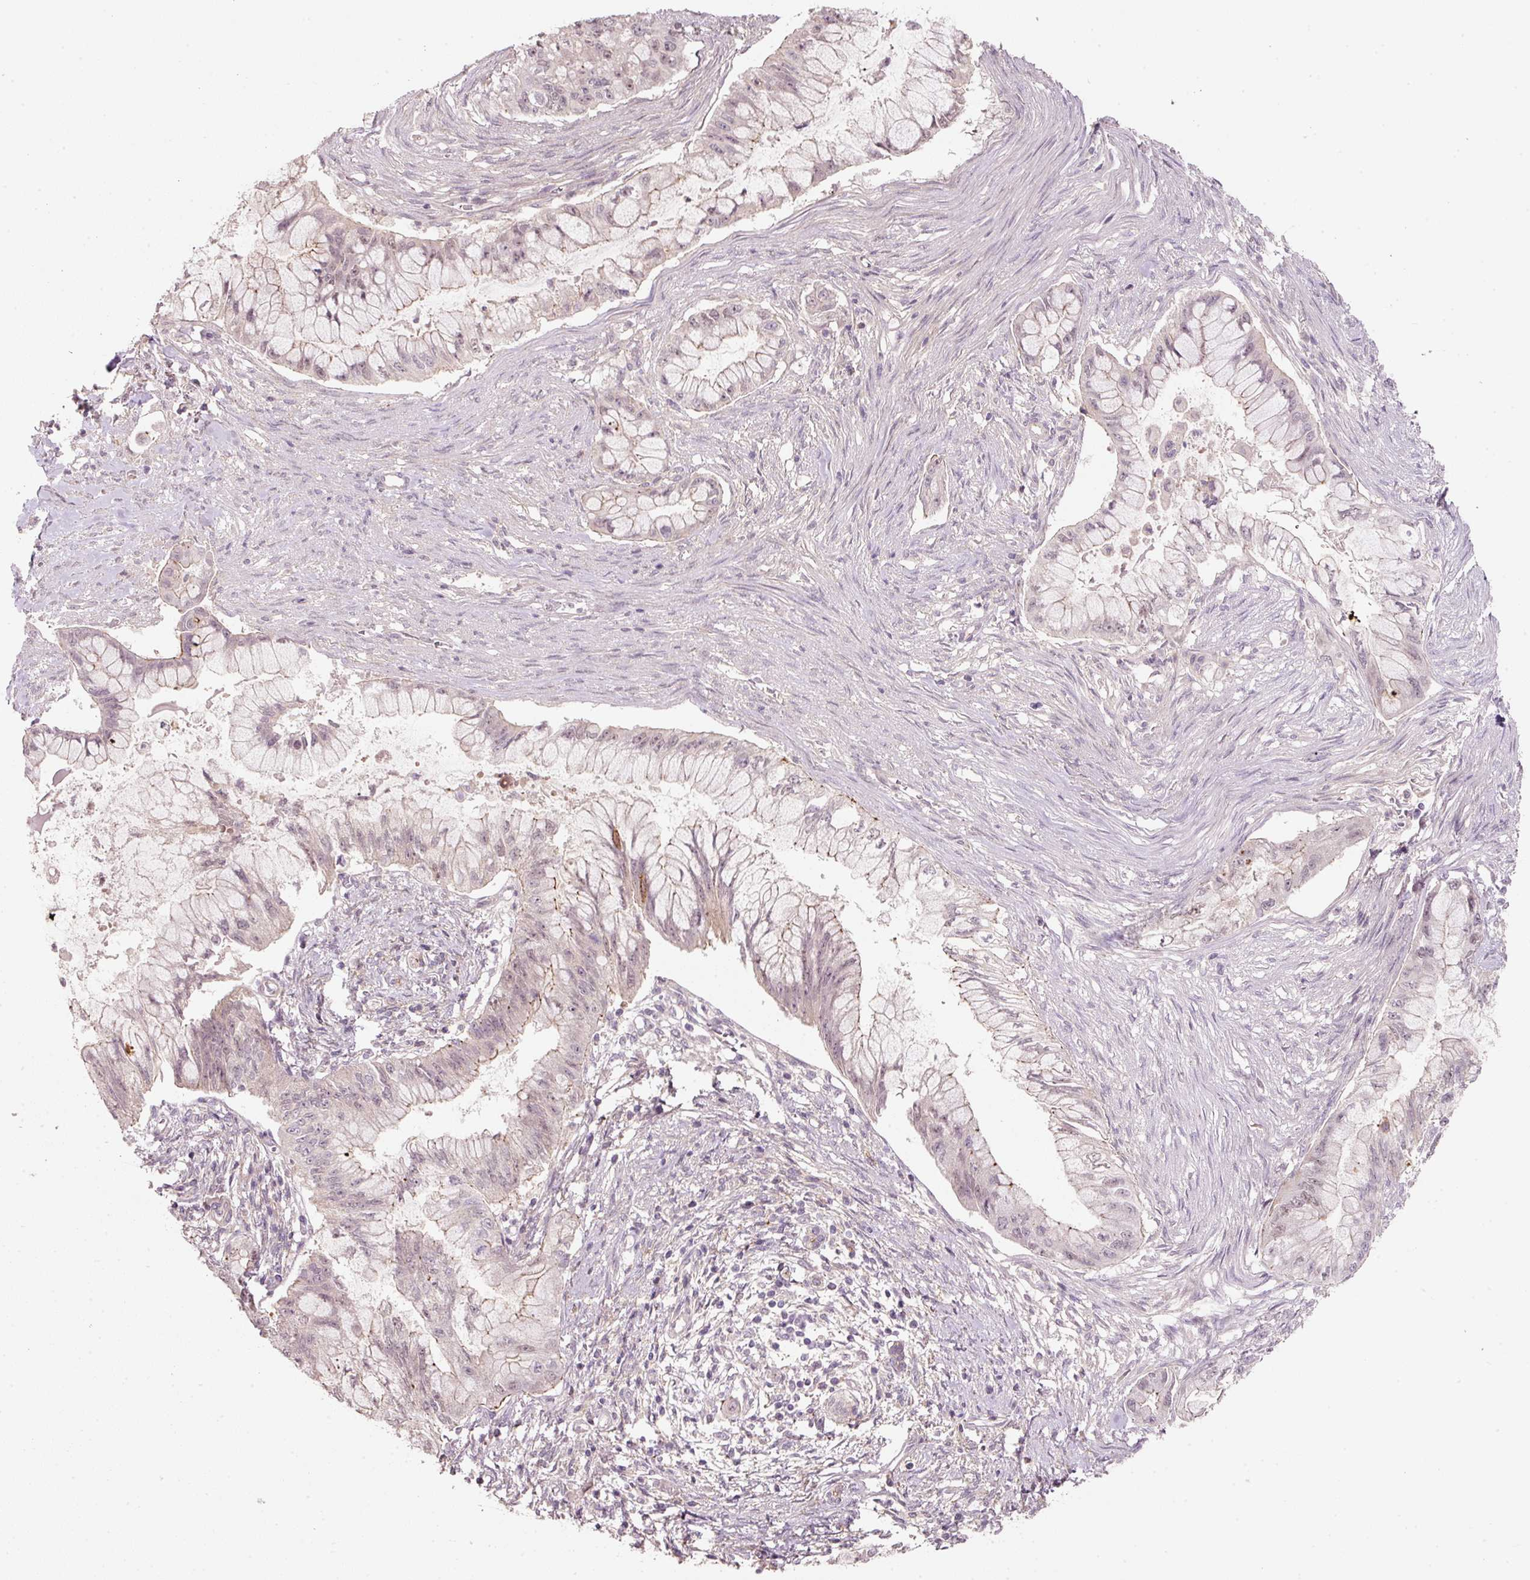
{"staining": {"intensity": "weak", "quantity": "<25%", "location": "cytoplasmic/membranous"}, "tissue": "pancreatic cancer", "cell_type": "Tumor cells", "image_type": "cancer", "snomed": [{"axis": "morphology", "description": "Adenocarcinoma, NOS"}, {"axis": "topography", "description": "Pancreas"}], "caption": "There is no significant positivity in tumor cells of adenocarcinoma (pancreatic).", "gene": "TIRAP", "patient": {"sex": "male", "age": 48}}